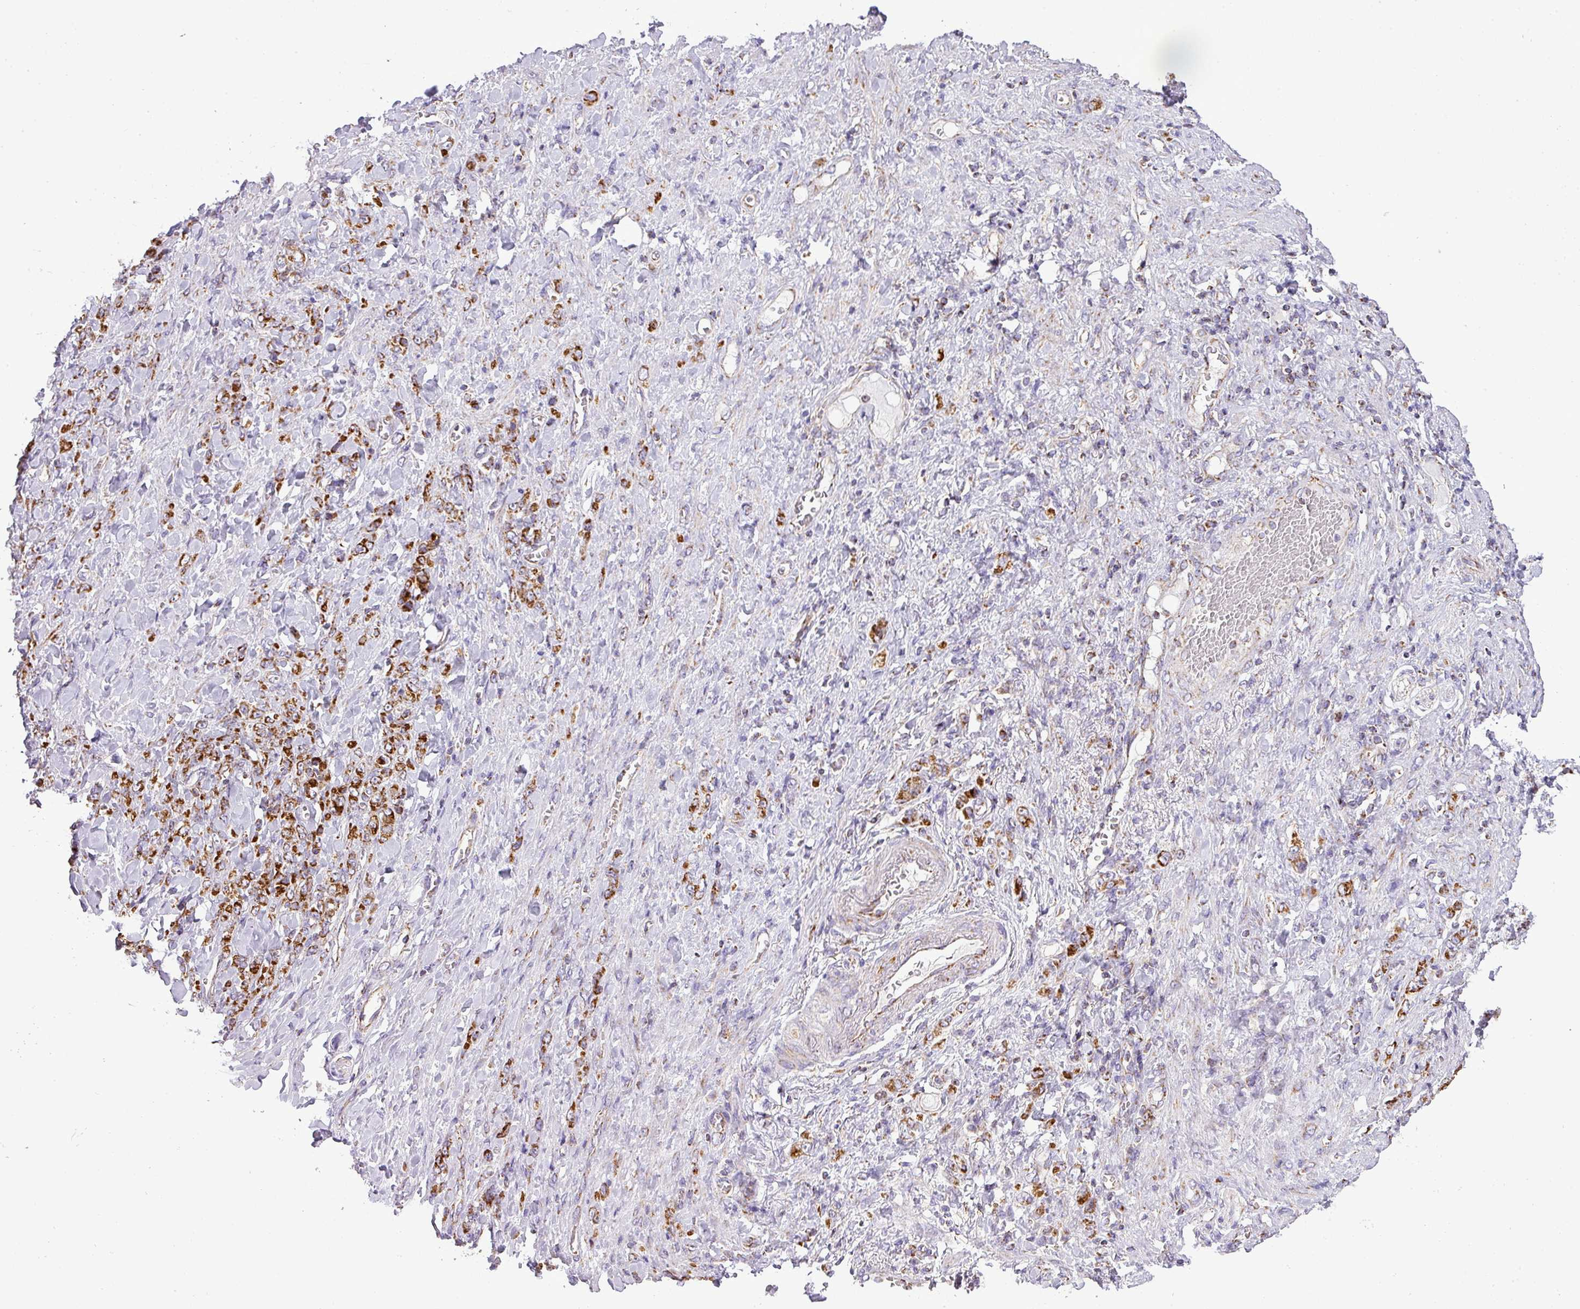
{"staining": {"intensity": "strong", "quantity": ">75%", "location": "cytoplasmic/membranous"}, "tissue": "stomach cancer", "cell_type": "Tumor cells", "image_type": "cancer", "snomed": [{"axis": "morphology", "description": "Normal tissue, NOS"}, {"axis": "morphology", "description": "Adenocarcinoma, NOS"}, {"axis": "topography", "description": "Stomach"}], "caption": "Protein staining reveals strong cytoplasmic/membranous staining in approximately >75% of tumor cells in stomach cancer. Using DAB (3,3'-diaminobenzidine) (brown) and hematoxylin (blue) stains, captured at high magnification using brightfield microscopy.", "gene": "ZNF81", "patient": {"sex": "male", "age": 82}}